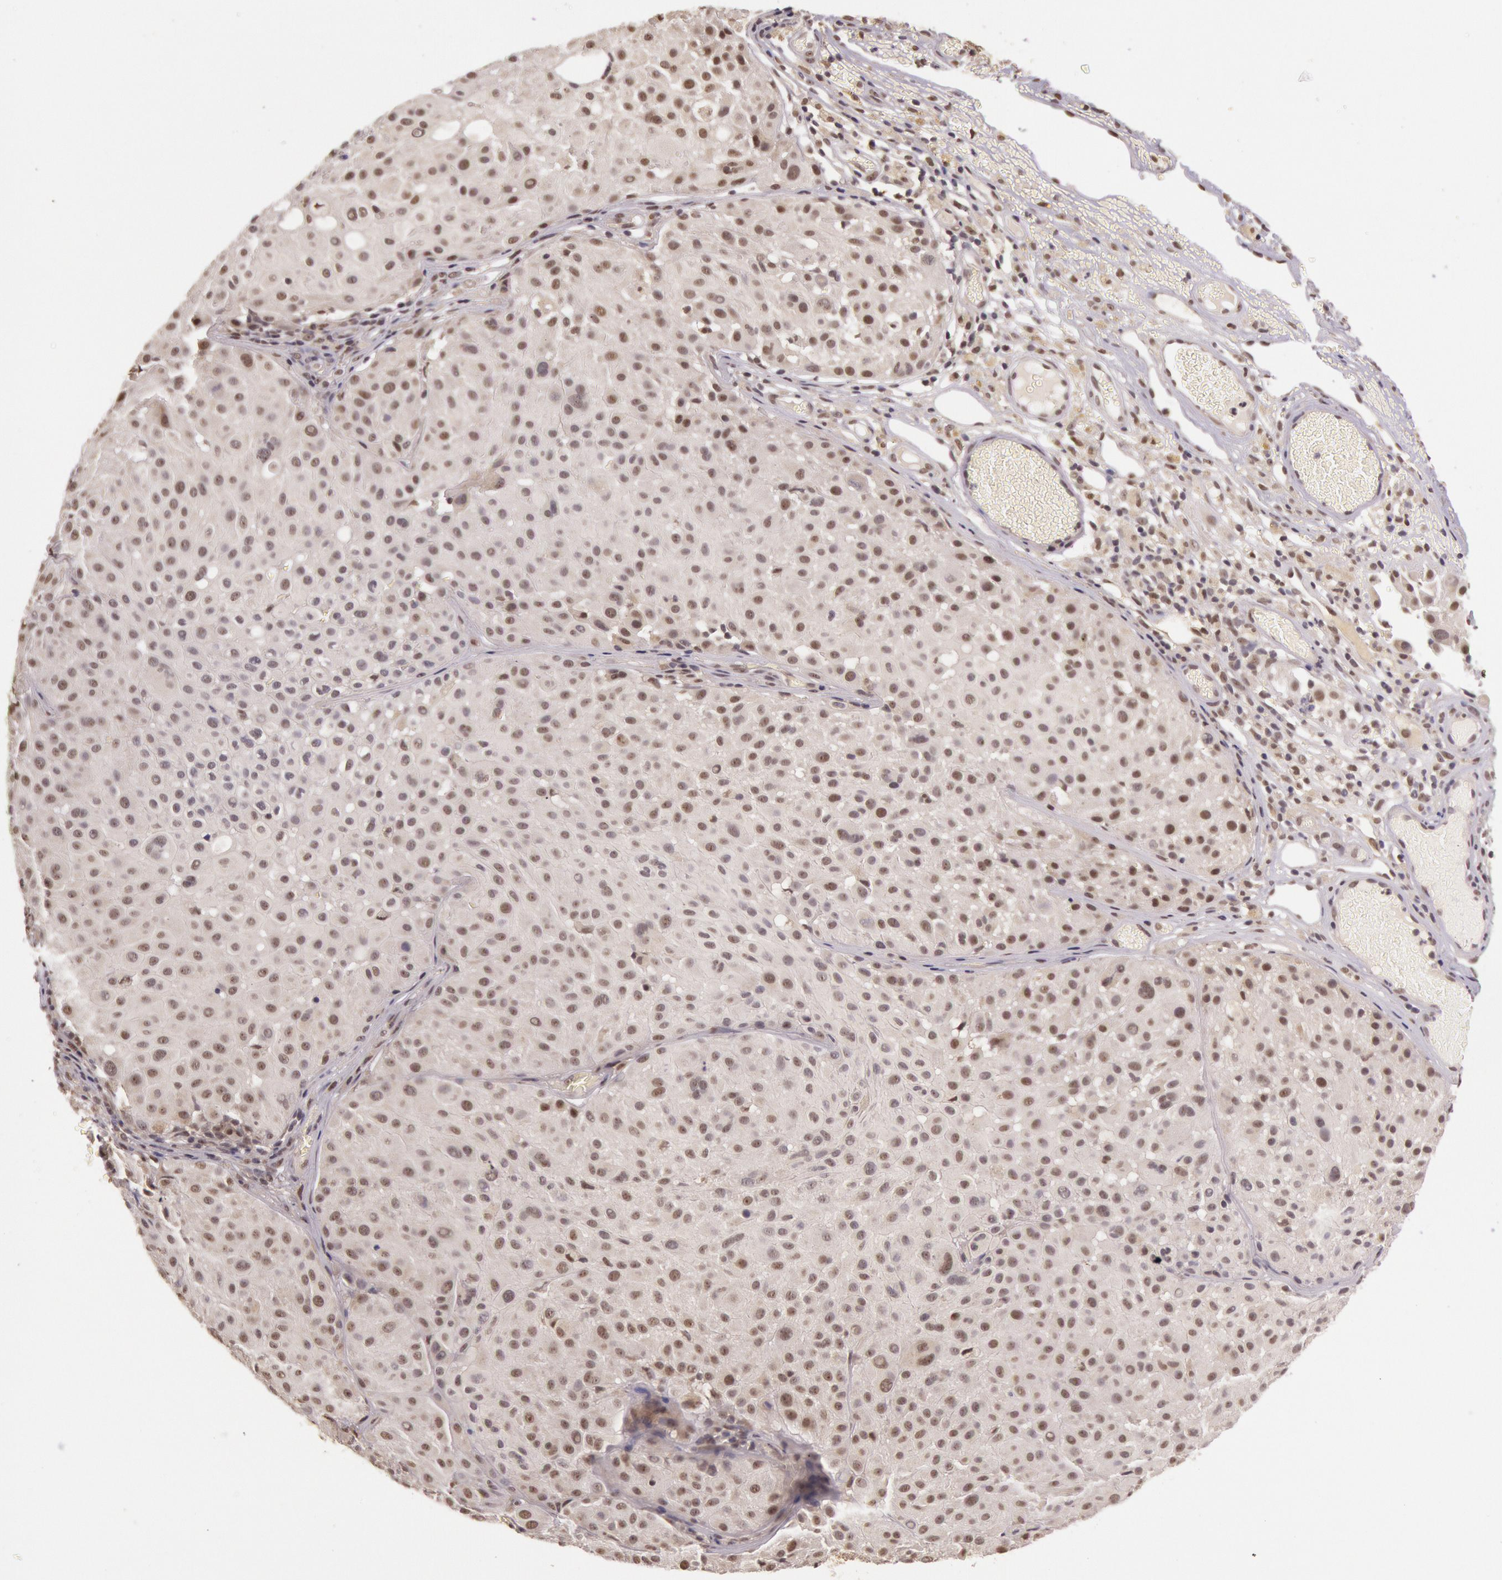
{"staining": {"intensity": "negative", "quantity": "none", "location": "none"}, "tissue": "melanoma", "cell_type": "Tumor cells", "image_type": "cancer", "snomed": [{"axis": "morphology", "description": "Malignant melanoma, NOS"}, {"axis": "topography", "description": "Skin"}], "caption": "A micrograph of malignant melanoma stained for a protein demonstrates no brown staining in tumor cells.", "gene": "RTL10", "patient": {"sex": "male", "age": 36}}